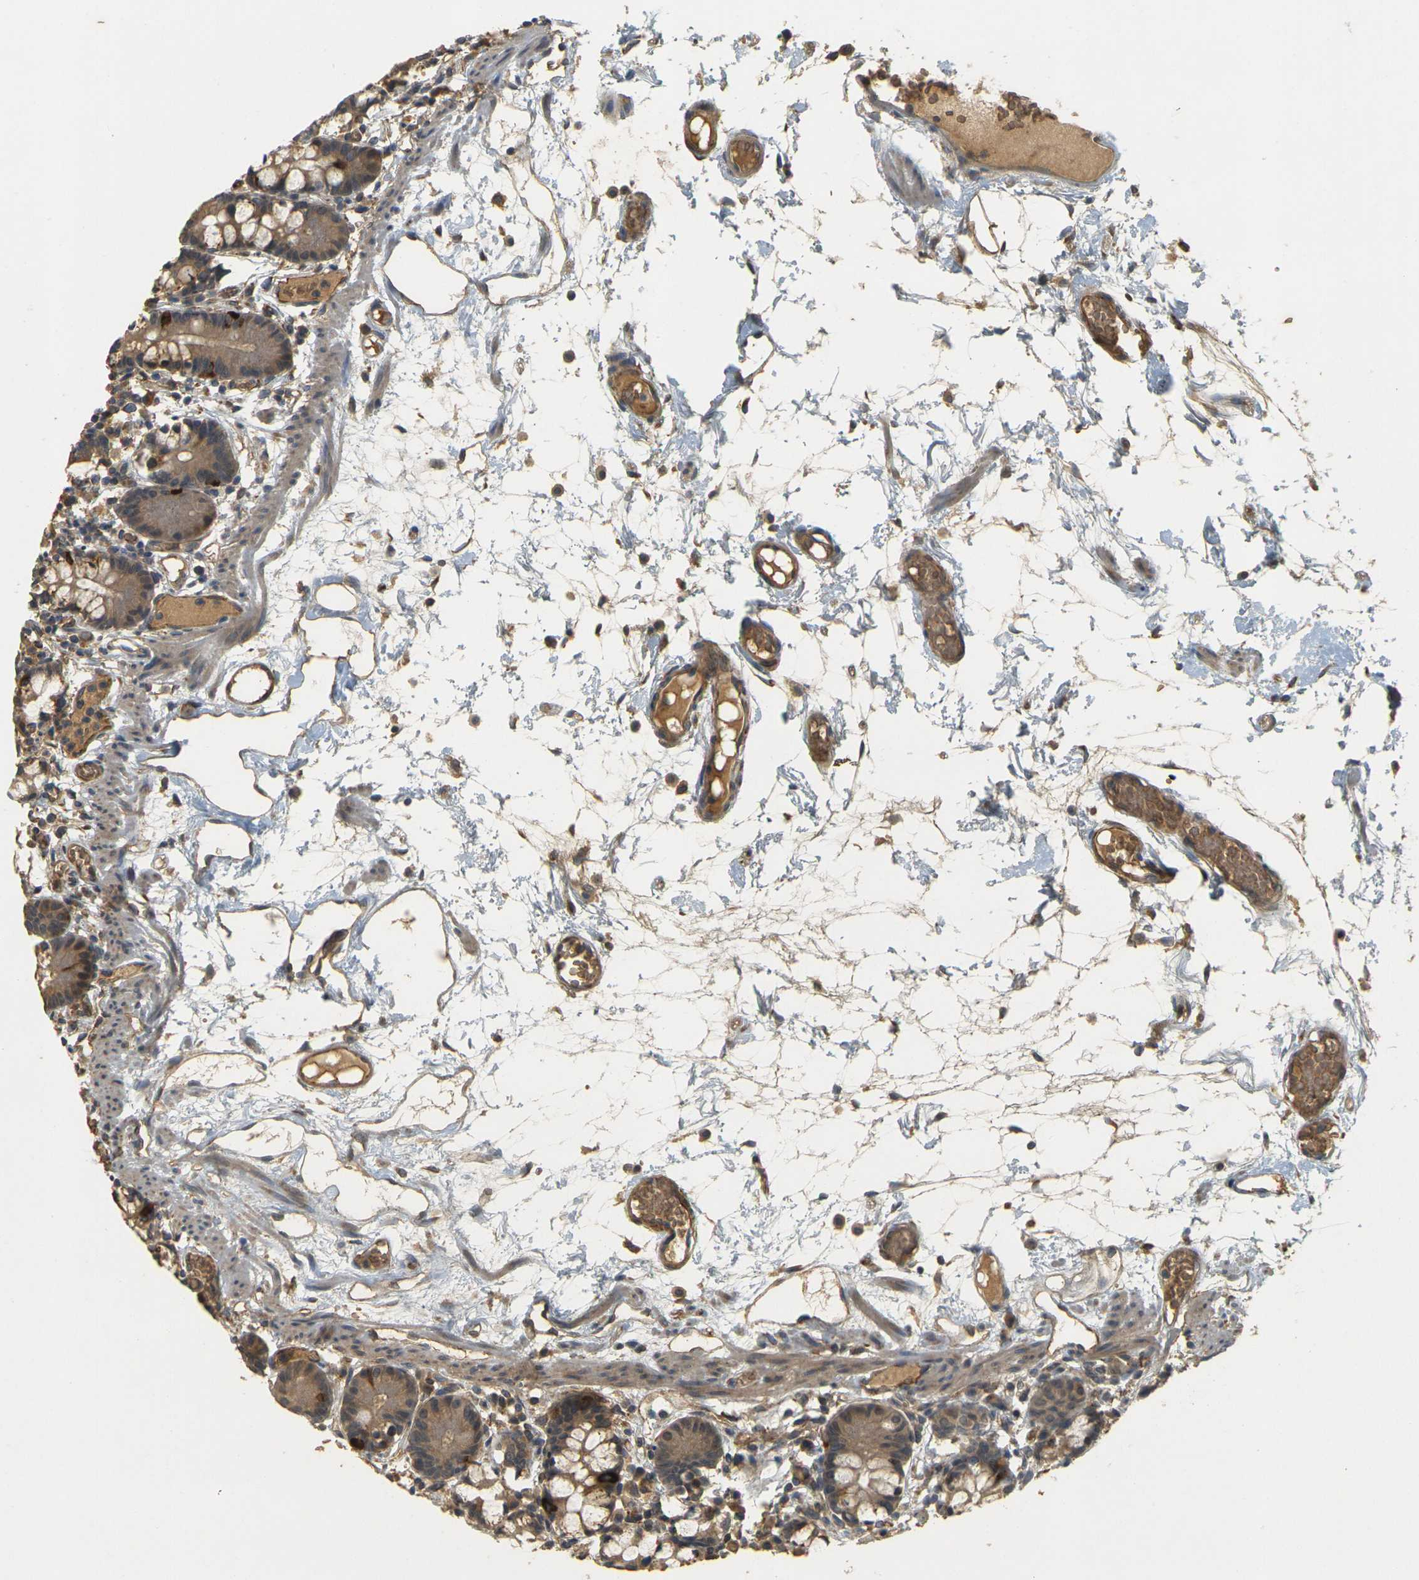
{"staining": {"intensity": "moderate", "quantity": ">75%", "location": "cytoplasmic/membranous"}, "tissue": "small intestine", "cell_type": "Glandular cells", "image_type": "normal", "snomed": [{"axis": "morphology", "description": "Normal tissue, NOS"}, {"axis": "morphology", "description": "Cystadenocarcinoma, serous, Metastatic site"}, {"axis": "topography", "description": "Small intestine"}], "caption": "Brown immunohistochemical staining in benign small intestine demonstrates moderate cytoplasmic/membranous expression in approximately >75% of glandular cells. (brown staining indicates protein expression, while blue staining denotes nuclei).", "gene": "MEGF9", "patient": {"sex": "female", "age": 61}}